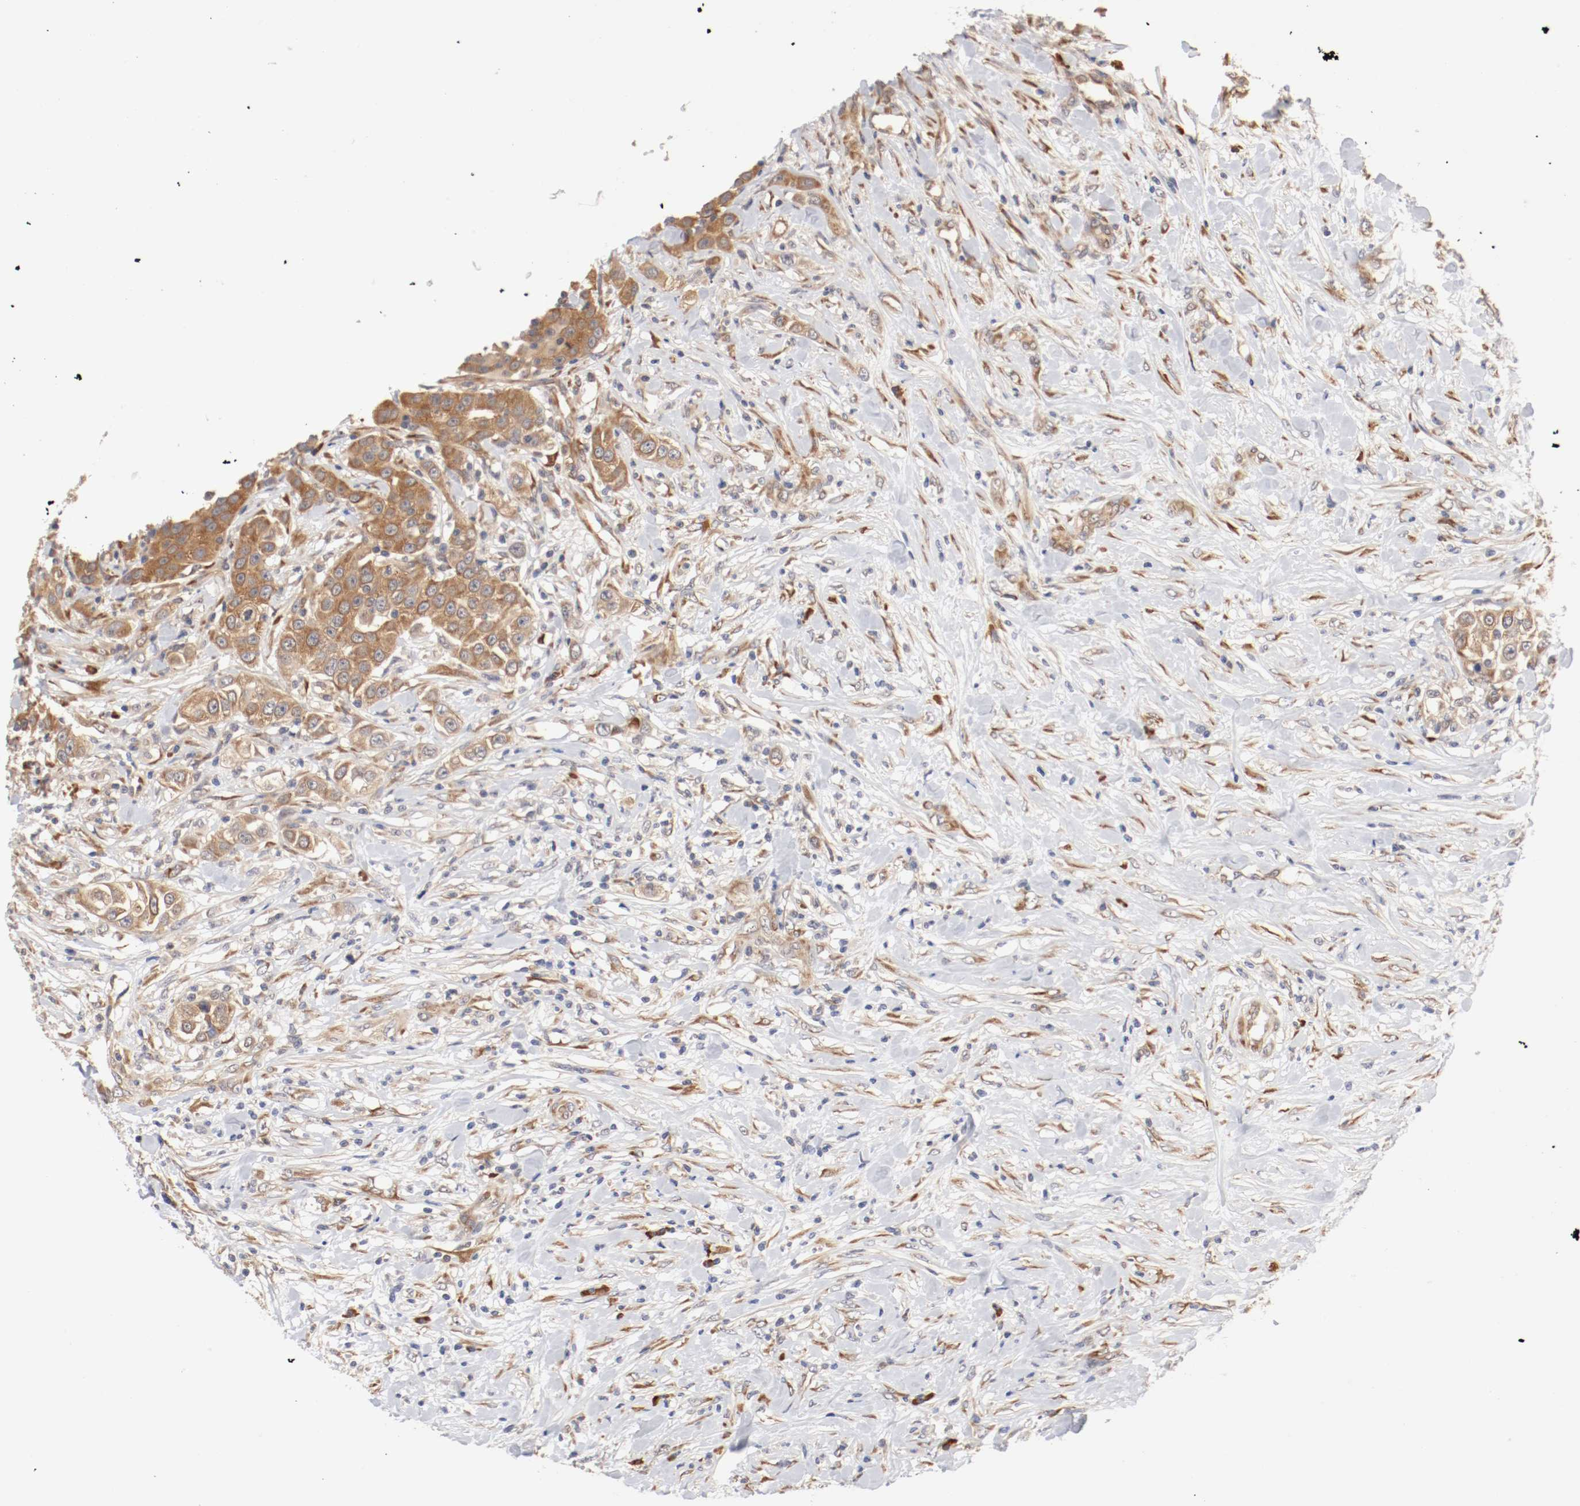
{"staining": {"intensity": "moderate", "quantity": ">75%", "location": "cytoplasmic/membranous"}, "tissue": "urothelial cancer", "cell_type": "Tumor cells", "image_type": "cancer", "snomed": [{"axis": "morphology", "description": "Urothelial carcinoma, High grade"}, {"axis": "topography", "description": "Urinary bladder"}], "caption": "About >75% of tumor cells in human urothelial cancer exhibit moderate cytoplasmic/membranous protein positivity as visualized by brown immunohistochemical staining.", "gene": "FKBP3", "patient": {"sex": "female", "age": 80}}